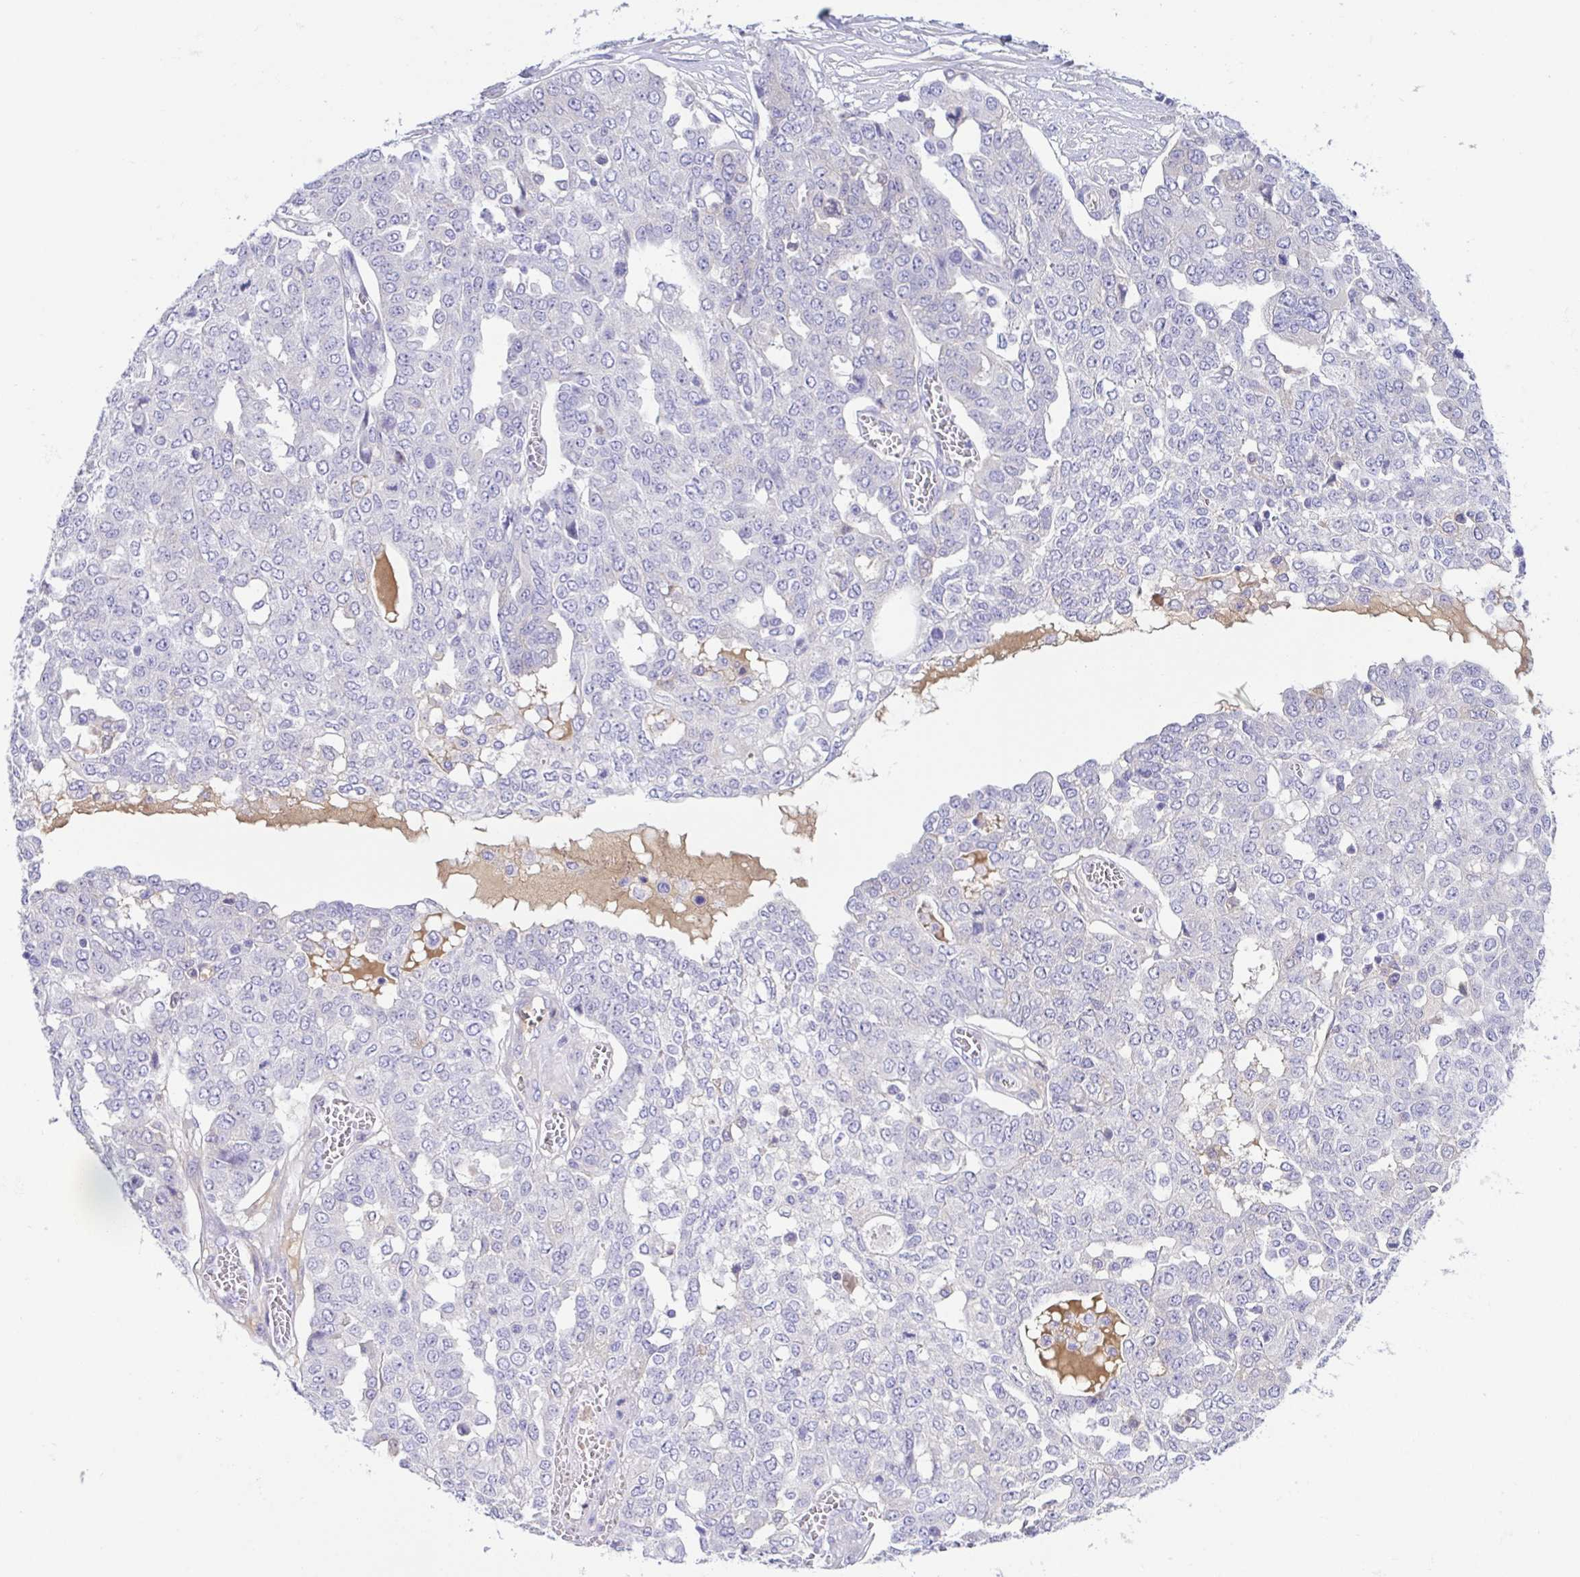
{"staining": {"intensity": "negative", "quantity": "none", "location": "none"}, "tissue": "ovarian cancer", "cell_type": "Tumor cells", "image_type": "cancer", "snomed": [{"axis": "morphology", "description": "Cystadenocarcinoma, serous, NOS"}, {"axis": "topography", "description": "Soft tissue"}, {"axis": "topography", "description": "Ovary"}], "caption": "The photomicrograph displays no staining of tumor cells in ovarian cancer.", "gene": "A1BG", "patient": {"sex": "female", "age": 57}}